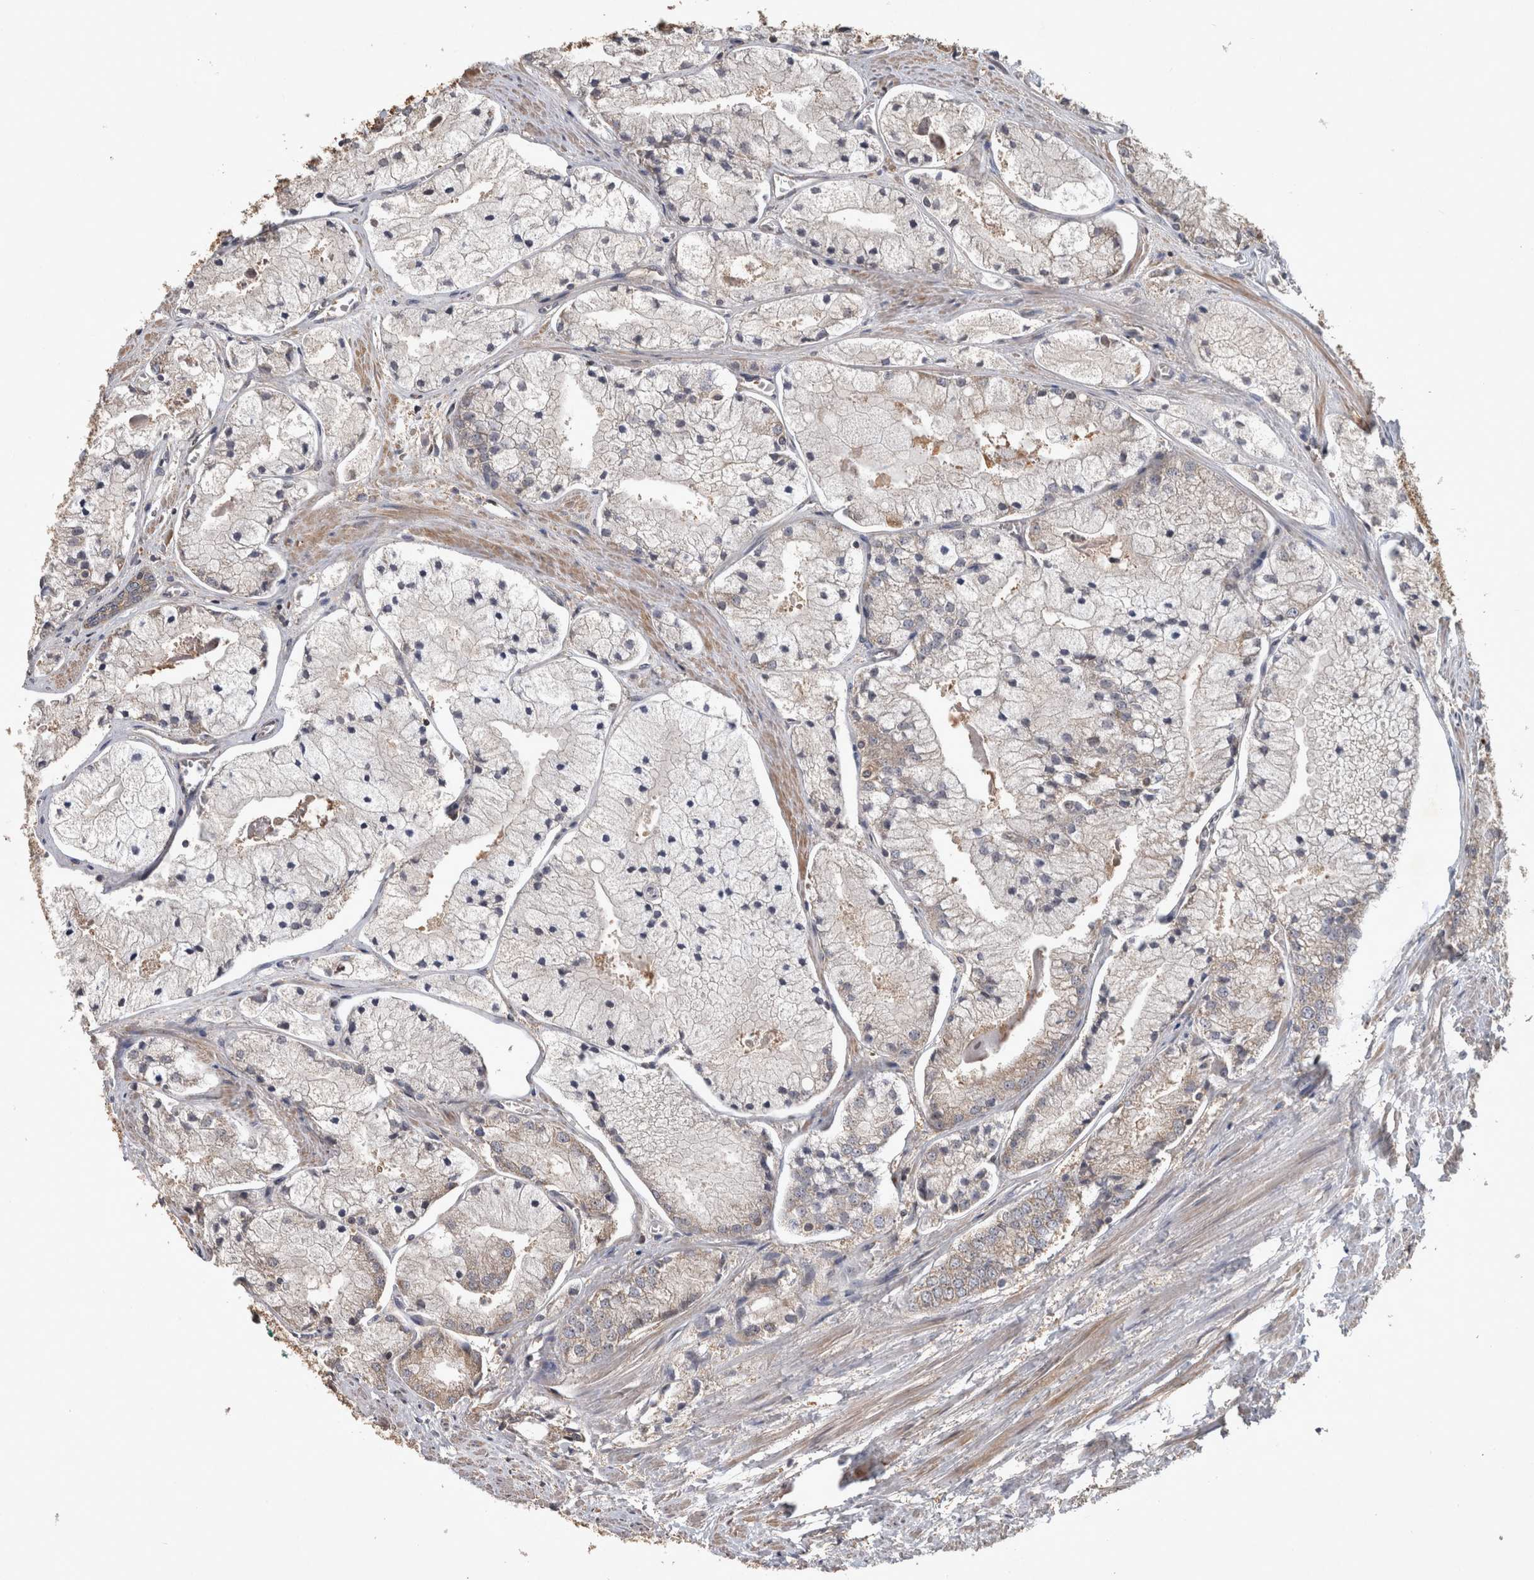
{"staining": {"intensity": "weak", "quantity": "<25%", "location": "cytoplasmic/membranous"}, "tissue": "prostate cancer", "cell_type": "Tumor cells", "image_type": "cancer", "snomed": [{"axis": "morphology", "description": "Adenocarcinoma, High grade"}, {"axis": "topography", "description": "Prostate"}], "caption": "High magnification brightfield microscopy of prostate high-grade adenocarcinoma stained with DAB (brown) and counterstained with hematoxylin (blue): tumor cells show no significant expression. Brightfield microscopy of IHC stained with DAB (brown) and hematoxylin (blue), captured at high magnification.", "gene": "TRMT61B", "patient": {"sex": "male", "age": 50}}